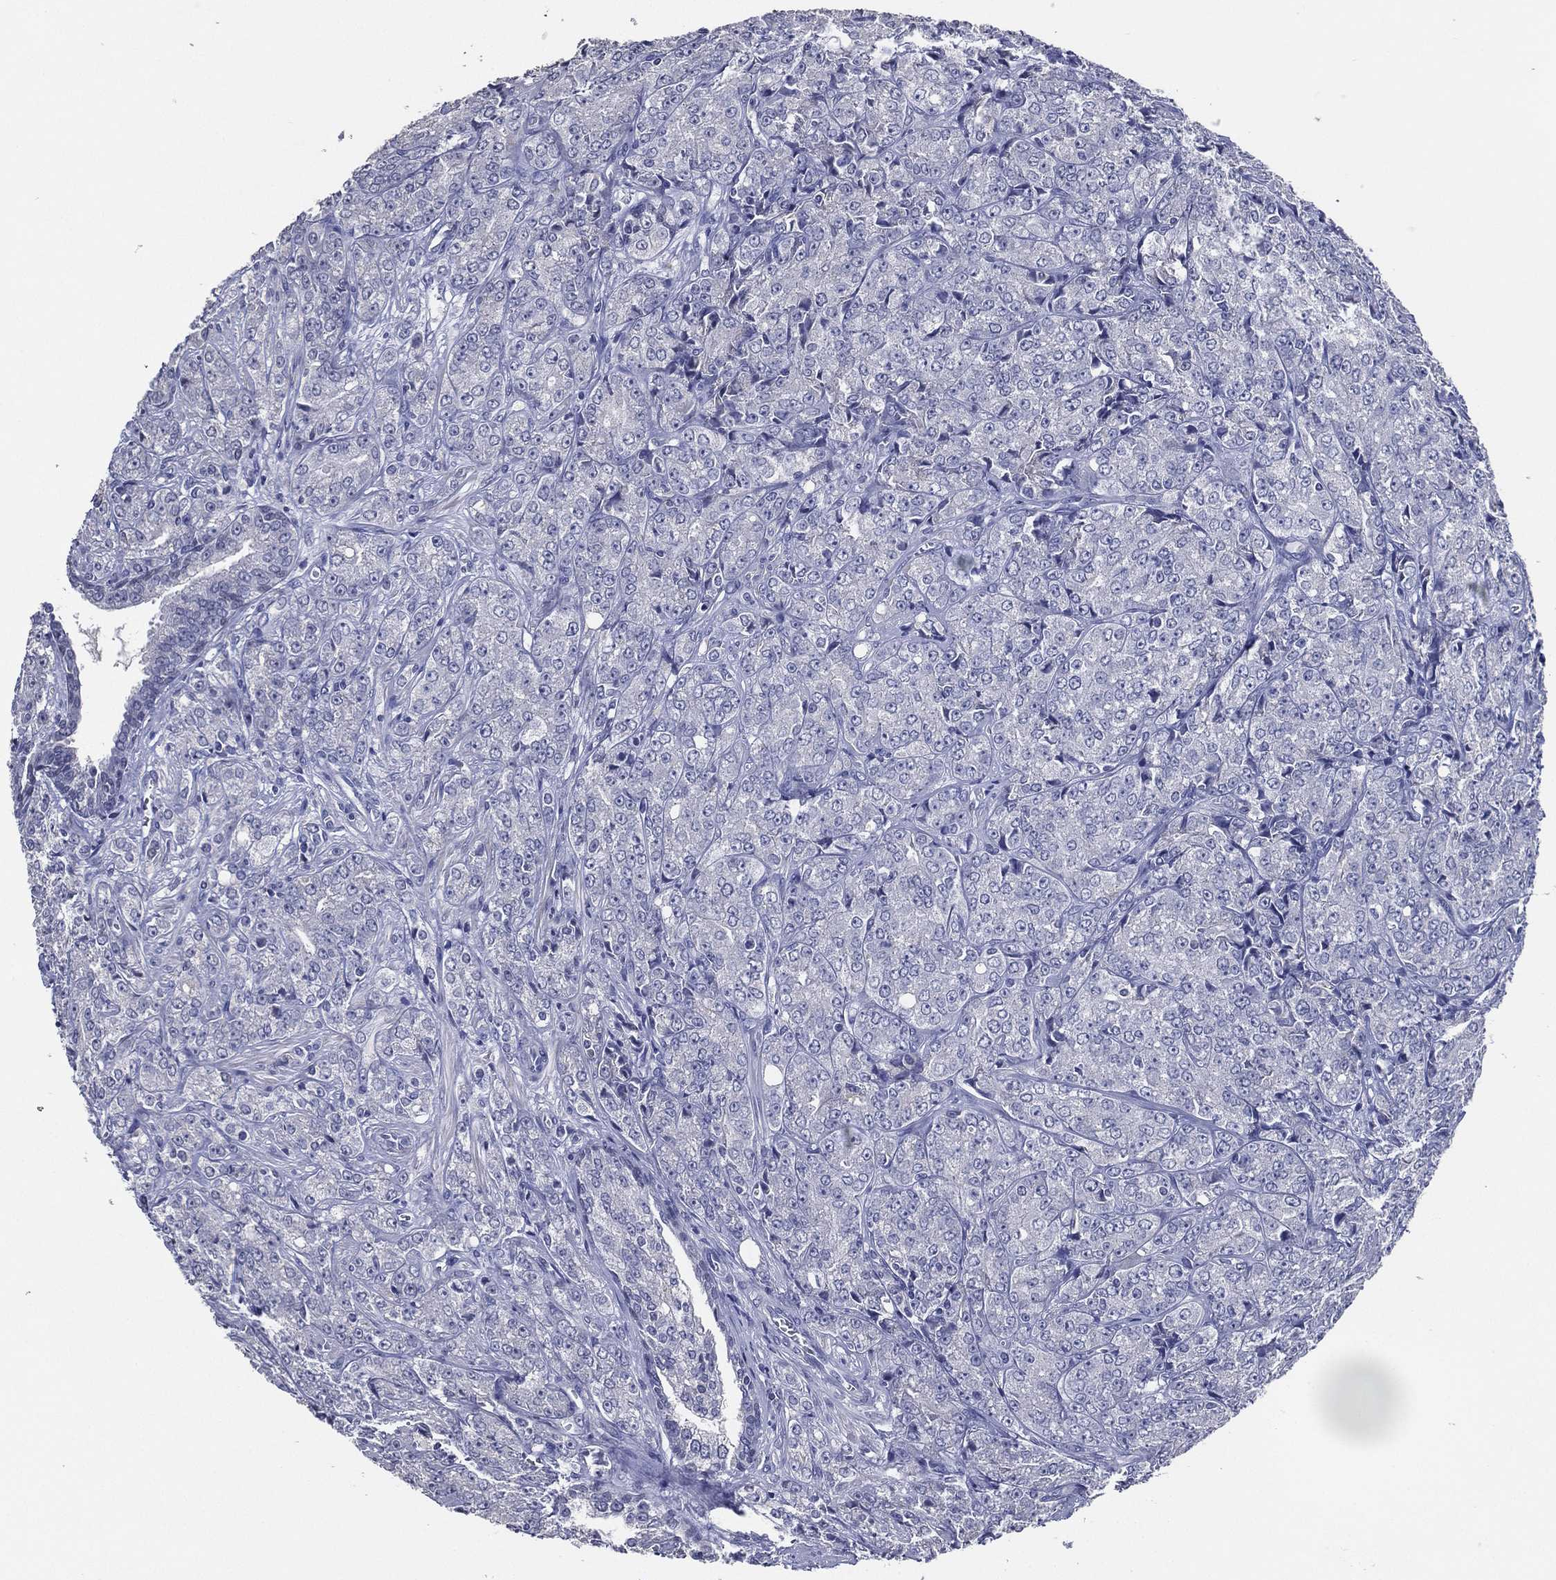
{"staining": {"intensity": "negative", "quantity": "none", "location": "none"}, "tissue": "prostate cancer", "cell_type": "Tumor cells", "image_type": "cancer", "snomed": [{"axis": "morphology", "description": "Adenocarcinoma, NOS"}, {"axis": "topography", "description": "Prostate and seminal vesicle, NOS"}, {"axis": "topography", "description": "Prostate"}], "caption": "The photomicrograph displays no significant positivity in tumor cells of adenocarcinoma (prostate).", "gene": "TFAP2A", "patient": {"sex": "male", "age": 68}}